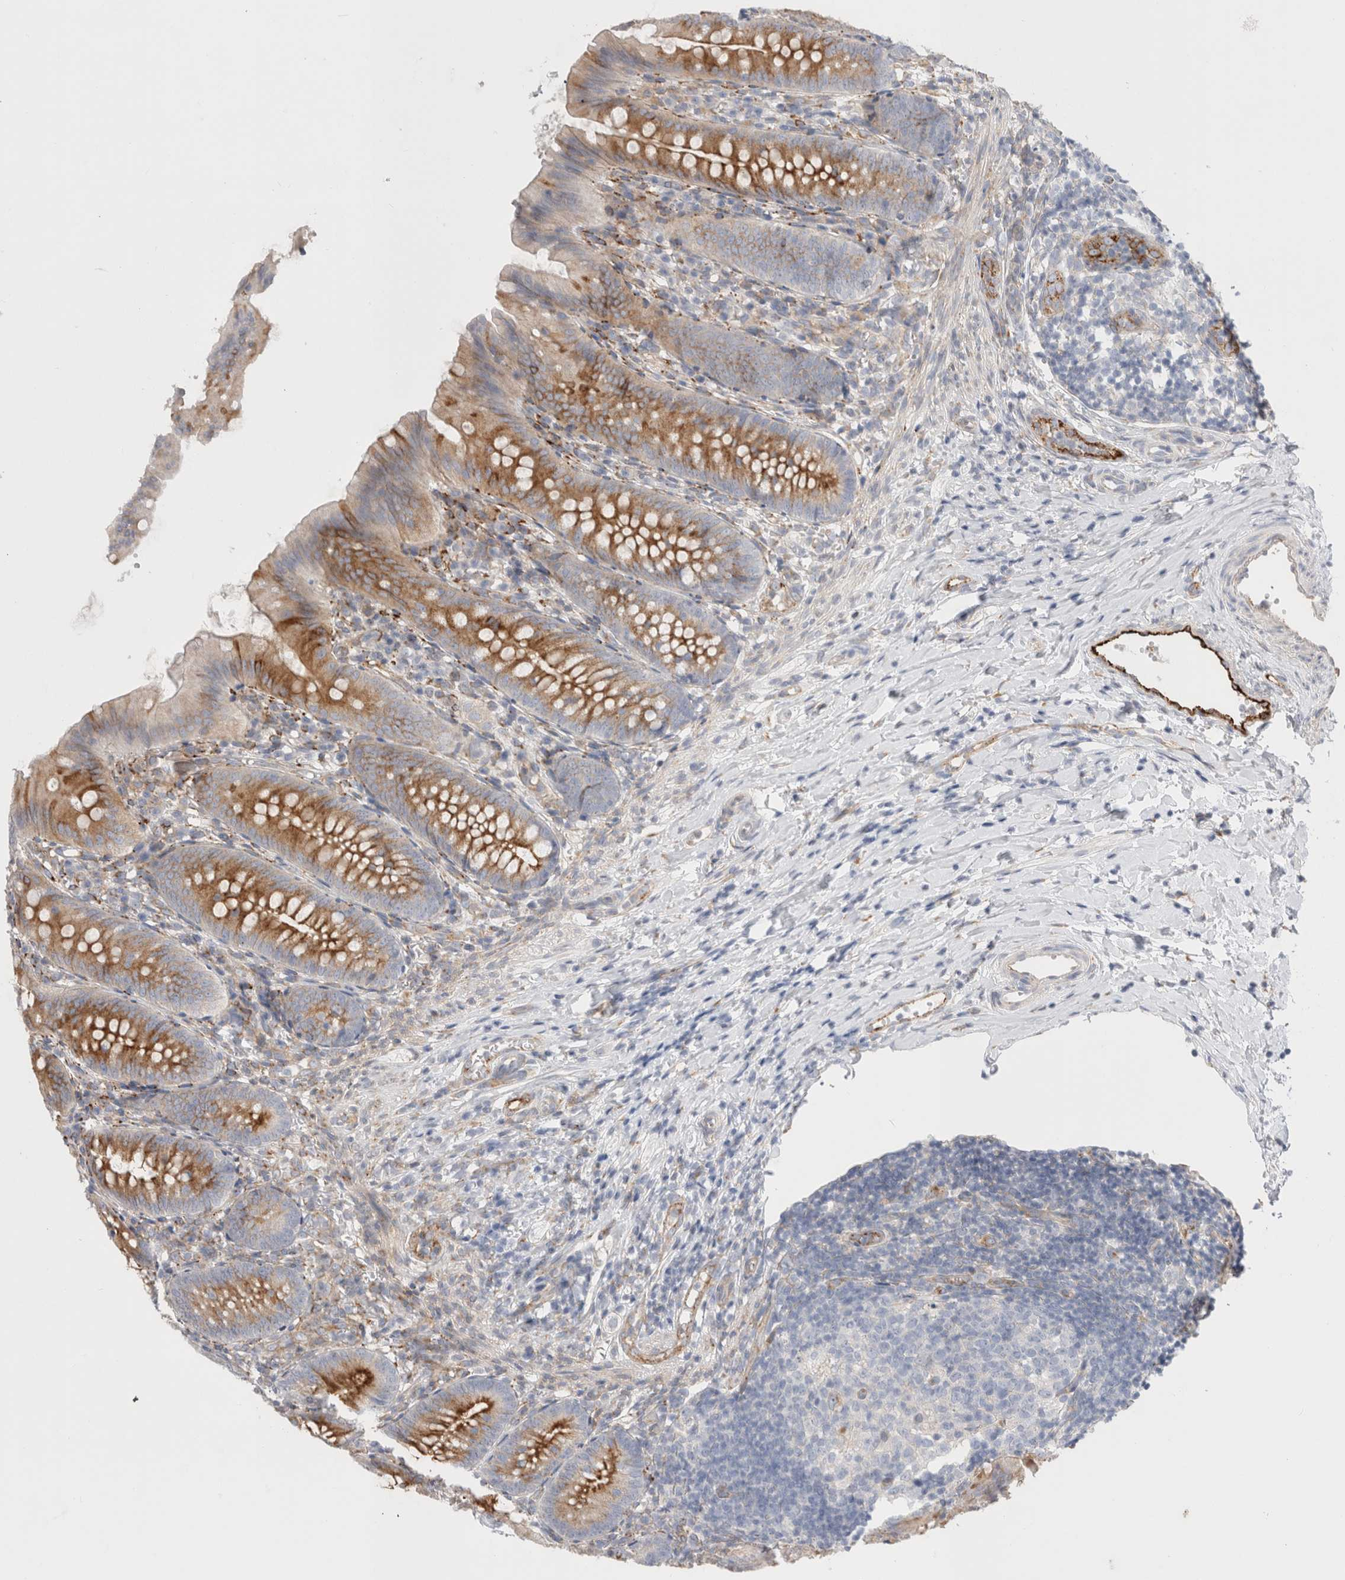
{"staining": {"intensity": "moderate", "quantity": ">75%", "location": "cytoplasmic/membranous"}, "tissue": "appendix", "cell_type": "Glandular cells", "image_type": "normal", "snomed": [{"axis": "morphology", "description": "Normal tissue, NOS"}, {"axis": "topography", "description": "Appendix"}], "caption": "A brown stain shows moderate cytoplasmic/membranous positivity of a protein in glandular cells of normal appendix.", "gene": "CNPY4", "patient": {"sex": "male", "age": 1}}